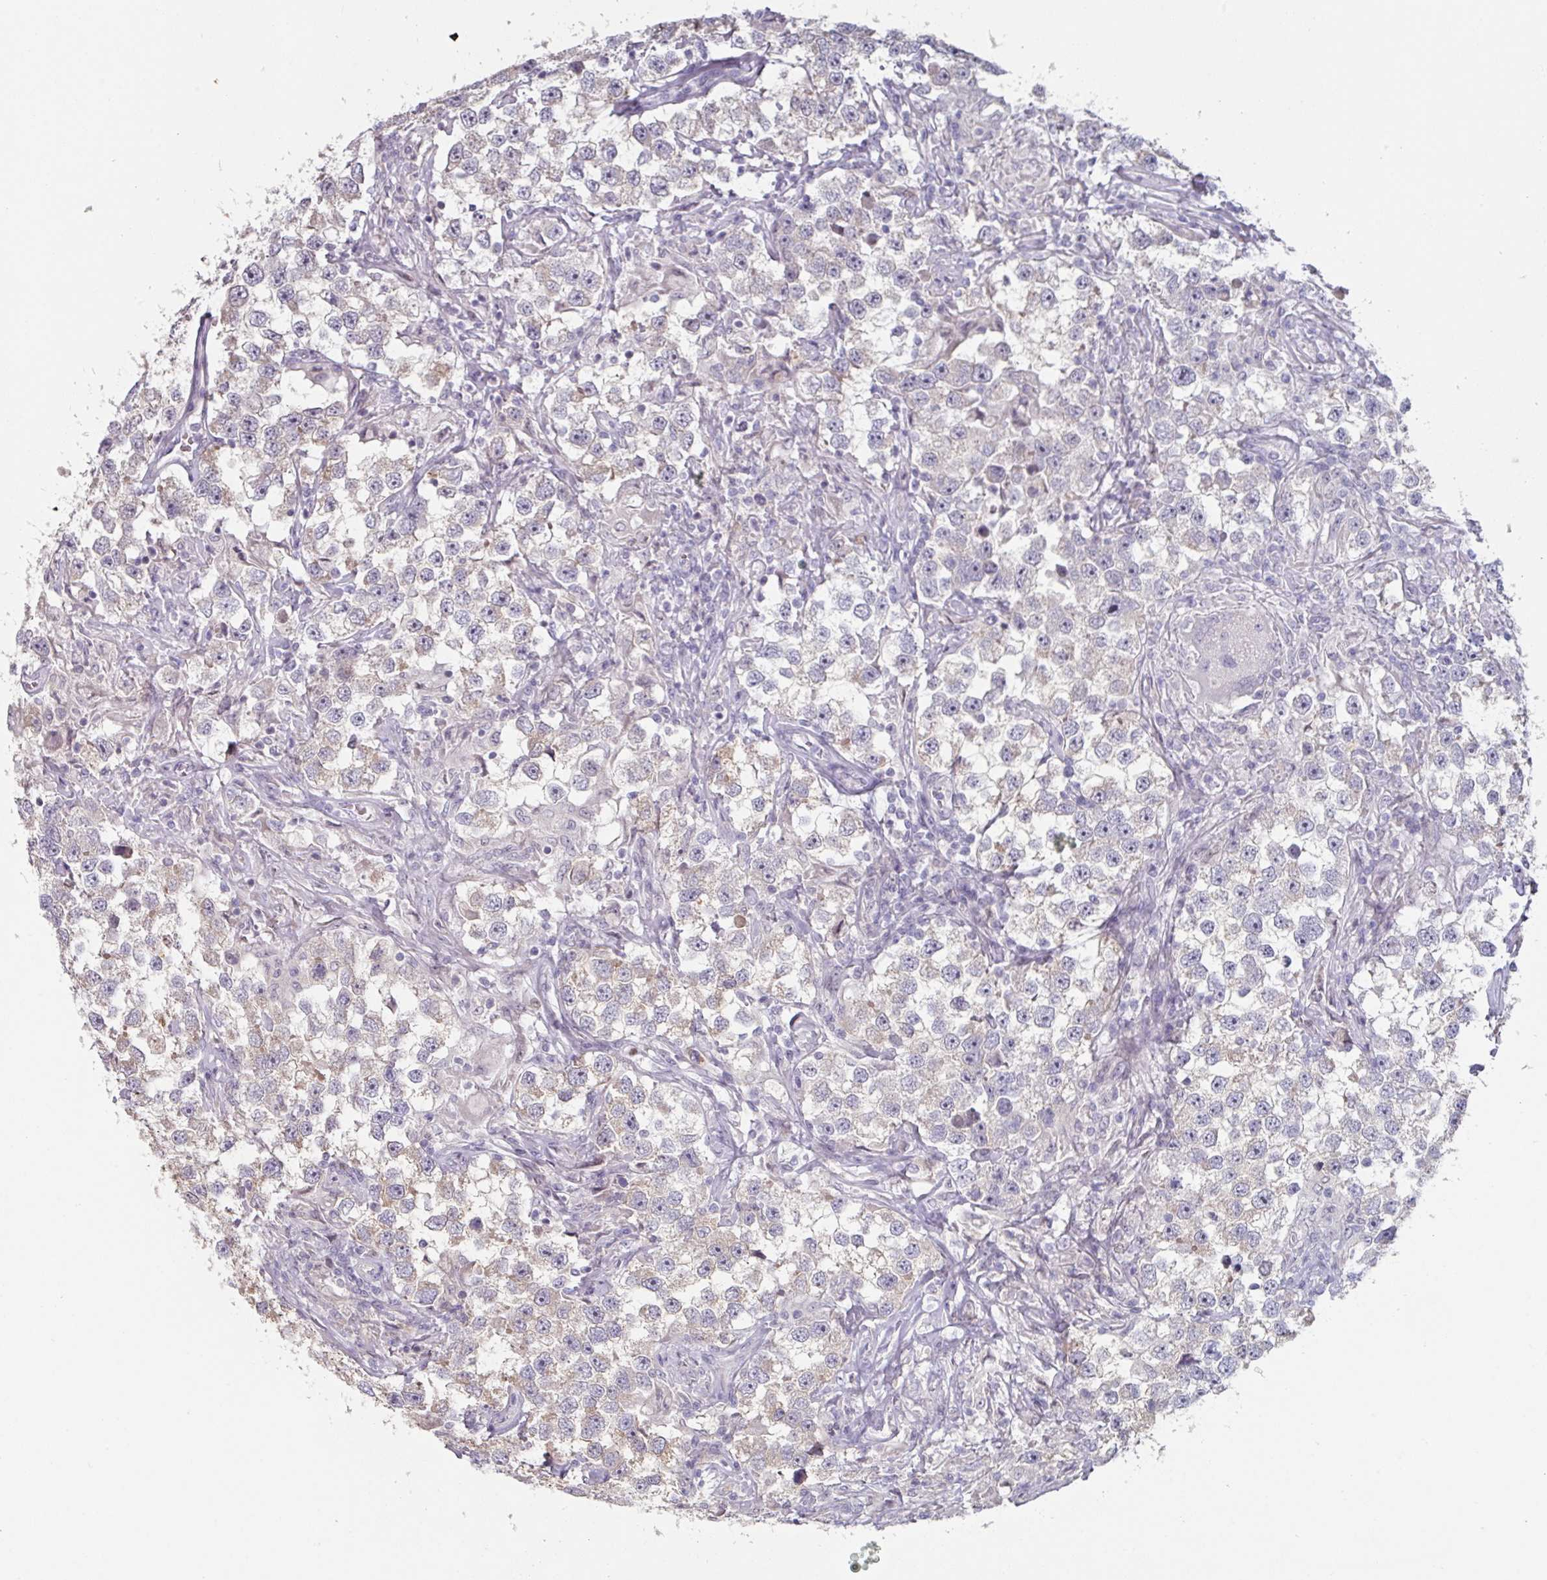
{"staining": {"intensity": "weak", "quantity": "<25%", "location": "cytoplasmic/membranous"}, "tissue": "testis cancer", "cell_type": "Tumor cells", "image_type": "cancer", "snomed": [{"axis": "morphology", "description": "Seminoma, NOS"}, {"axis": "topography", "description": "Testis"}], "caption": "Testis seminoma was stained to show a protein in brown. There is no significant expression in tumor cells.", "gene": "ZBTB6", "patient": {"sex": "male", "age": 46}}